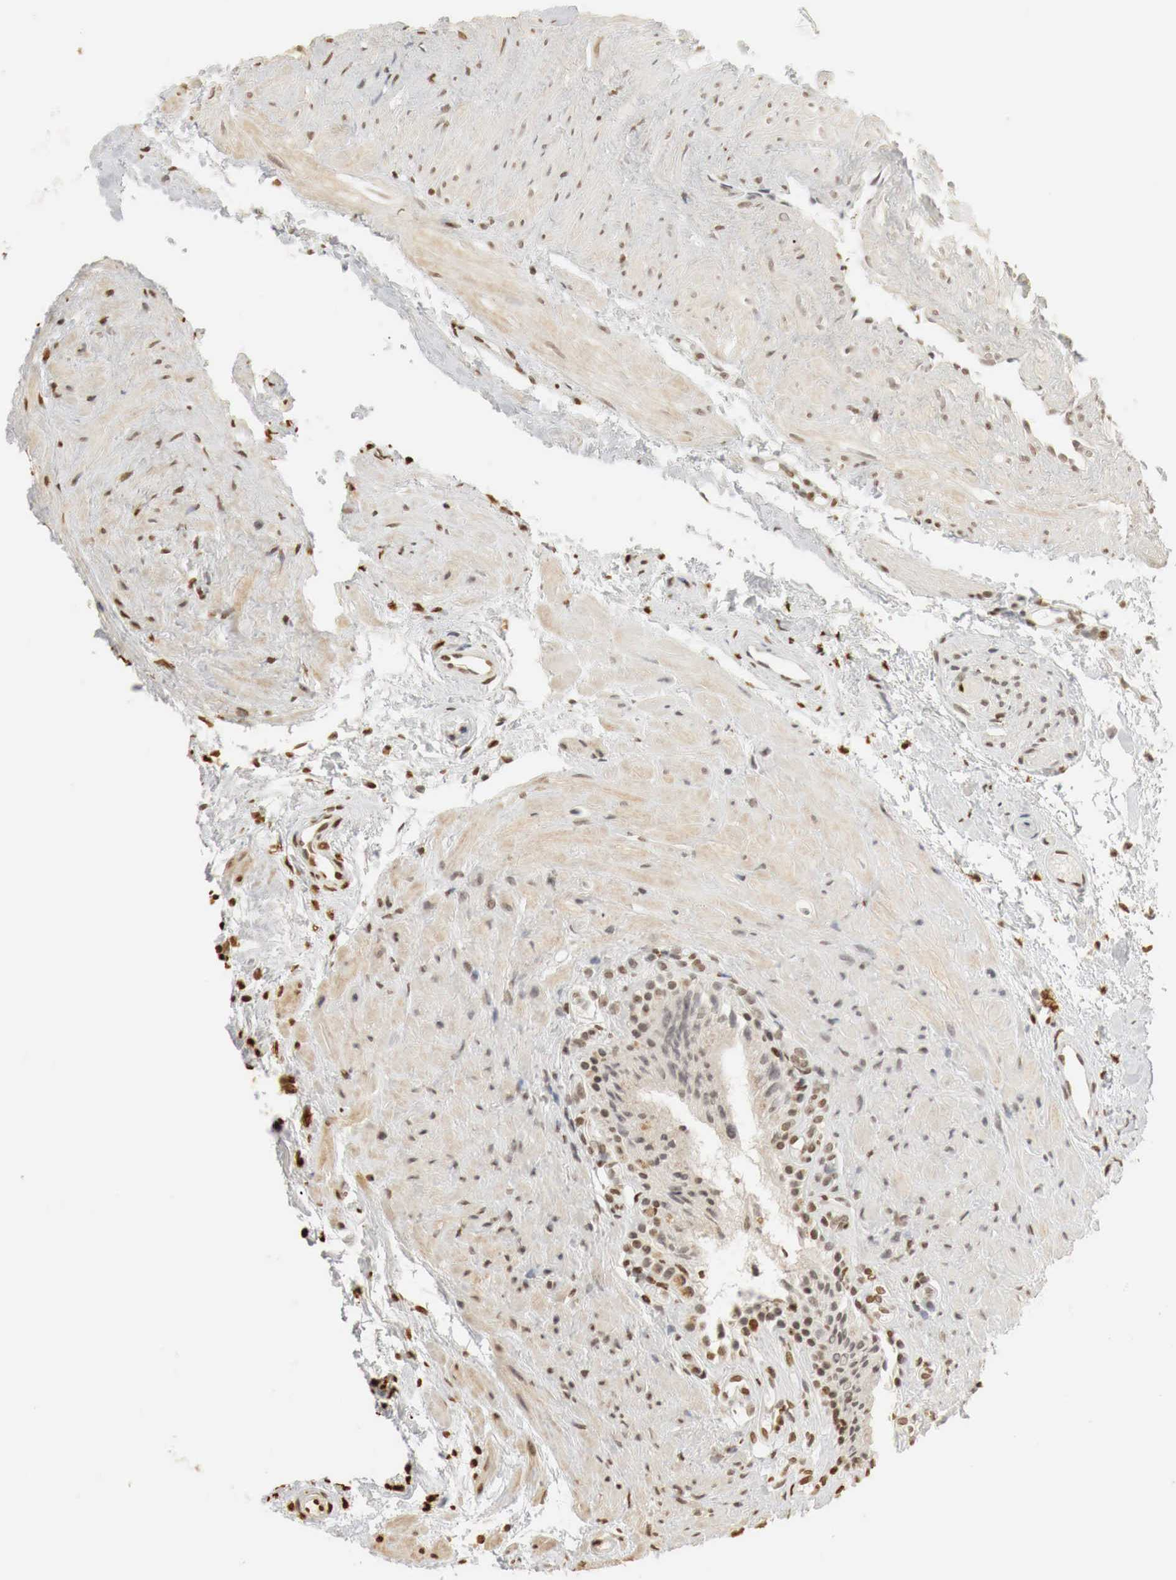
{"staining": {"intensity": "weak", "quantity": "25%-75%", "location": "cytoplasmic/membranous,nuclear"}, "tissue": "epididymis", "cell_type": "Glandular cells", "image_type": "normal", "snomed": [{"axis": "morphology", "description": "Normal tissue, NOS"}, {"axis": "topography", "description": "Epididymis"}], "caption": "Glandular cells show low levels of weak cytoplasmic/membranous,nuclear expression in about 25%-75% of cells in unremarkable human epididymis.", "gene": "ERBB4", "patient": {"sex": "male", "age": 74}}